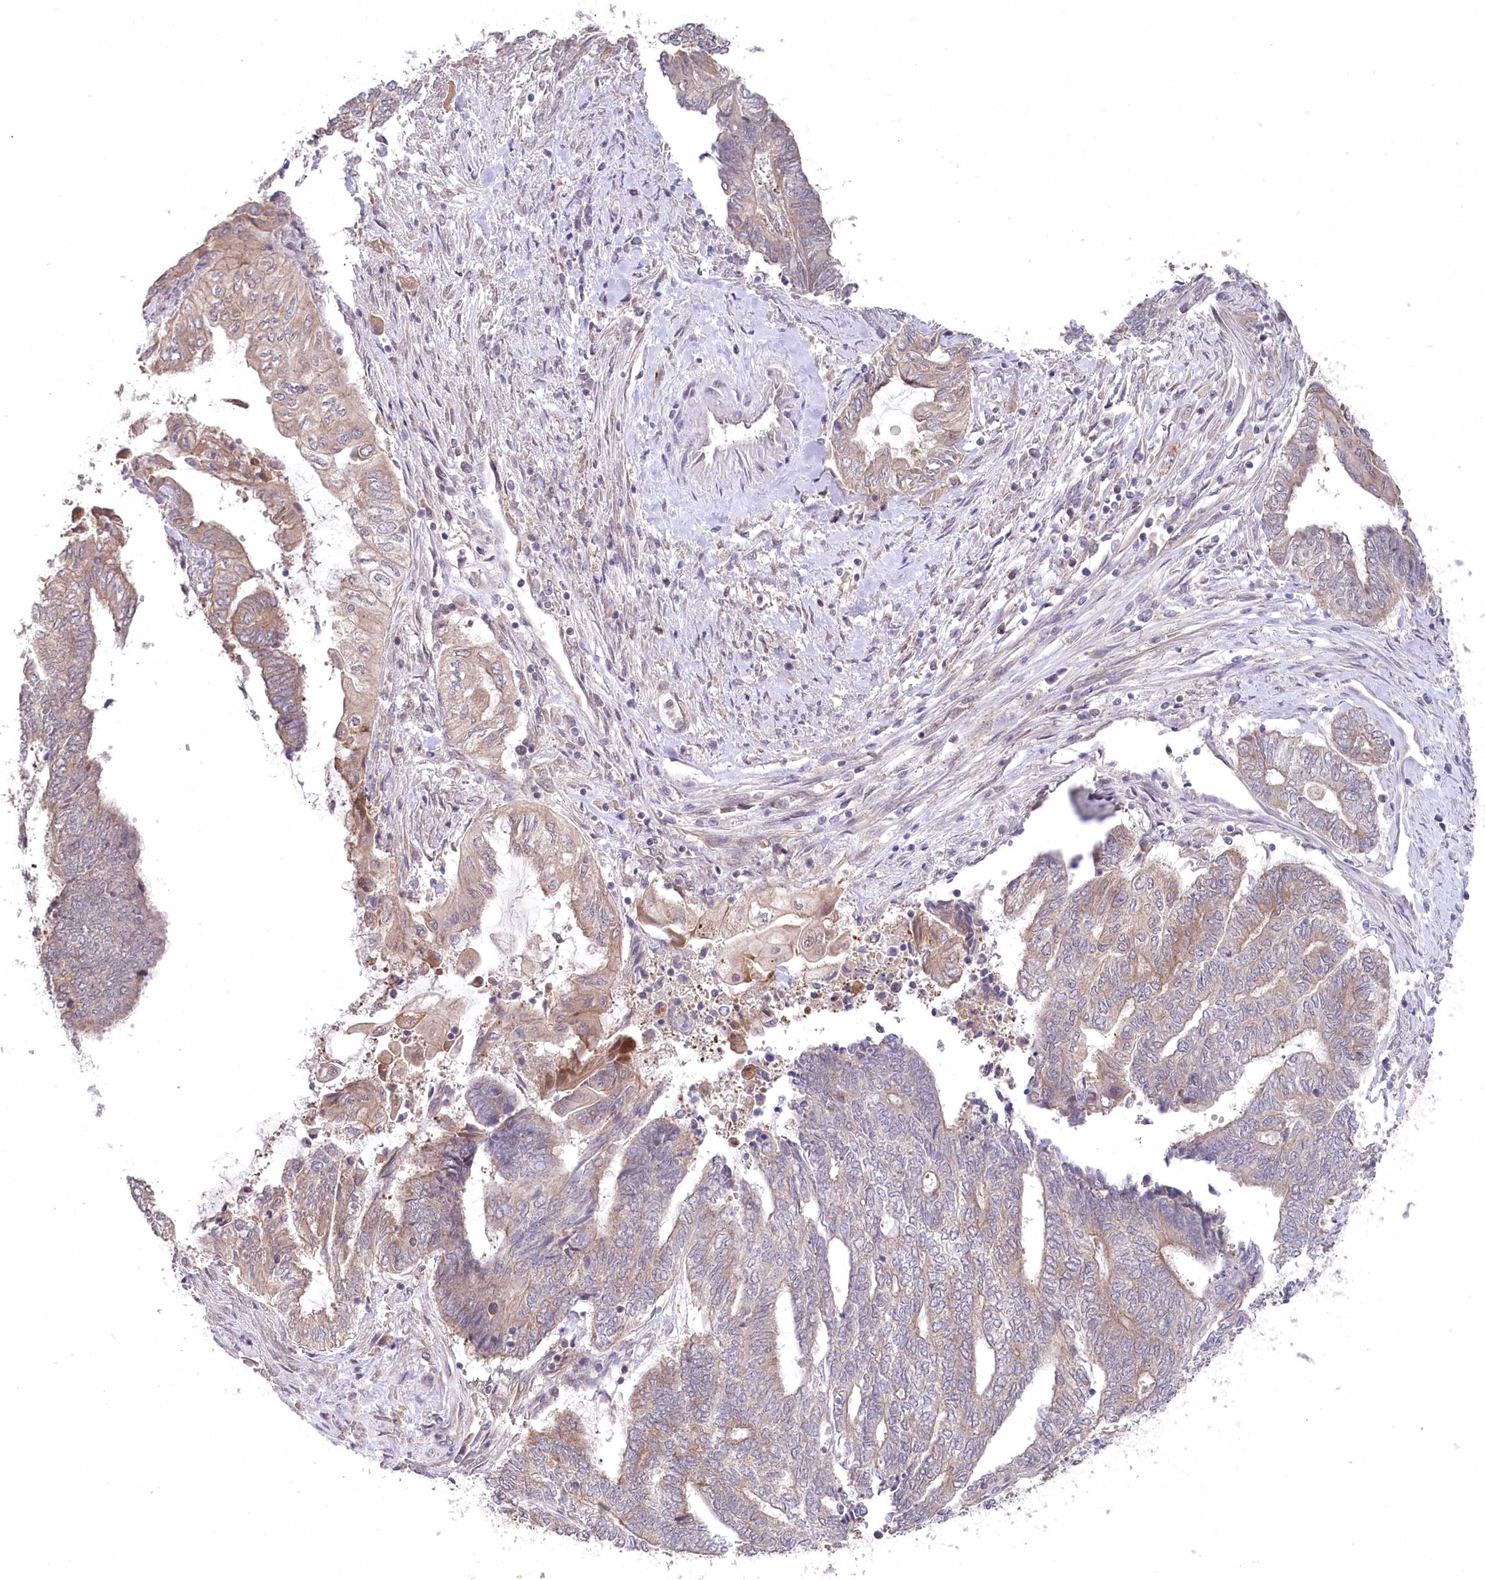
{"staining": {"intensity": "weak", "quantity": "25%-75%", "location": "cytoplasmic/membranous"}, "tissue": "endometrial cancer", "cell_type": "Tumor cells", "image_type": "cancer", "snomed": [{"axis": "morphology", "description": "Adenocarcinoma, NOS"}, {"axis": "topography", "description": "Uterus"}, {"axis": "topography", "description": "Endometrium"}], "caption": "Protein expression analysis of endometrial cancer exhibits weak cytoplasmic/membranous positivity in approximately 25%-75% of tumor cells.", "gene": "PPP1R21", "patient": {"sex": "female", "age": 70}}